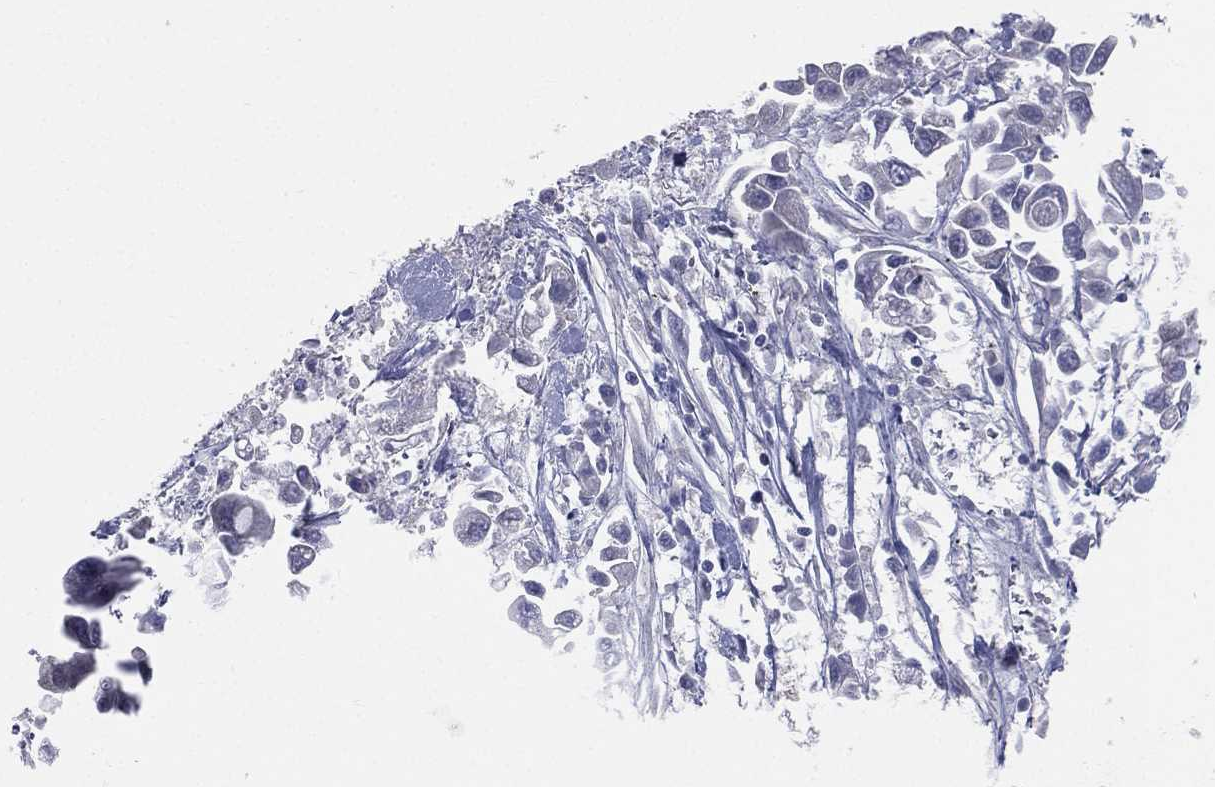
{"staining": {"intensity": "negative", "quantity": "none", "location": "none"}, "tissue": "pancreatic cancer", "cell_type": "Tumor cells", "image_type": "cancer", "snomed": [{"axis": "morphology", "description": "Adenocarcinoma, NOS"}, {"axis": "topography", "description": "Pancreas"}], "caption": "This is an IHC micrograph of pancreatic cancer (adenocarcinoma). There is no positivity in tumor cells.", "gene": "STK31", "patient": {"sex": "female", "age": 83}}